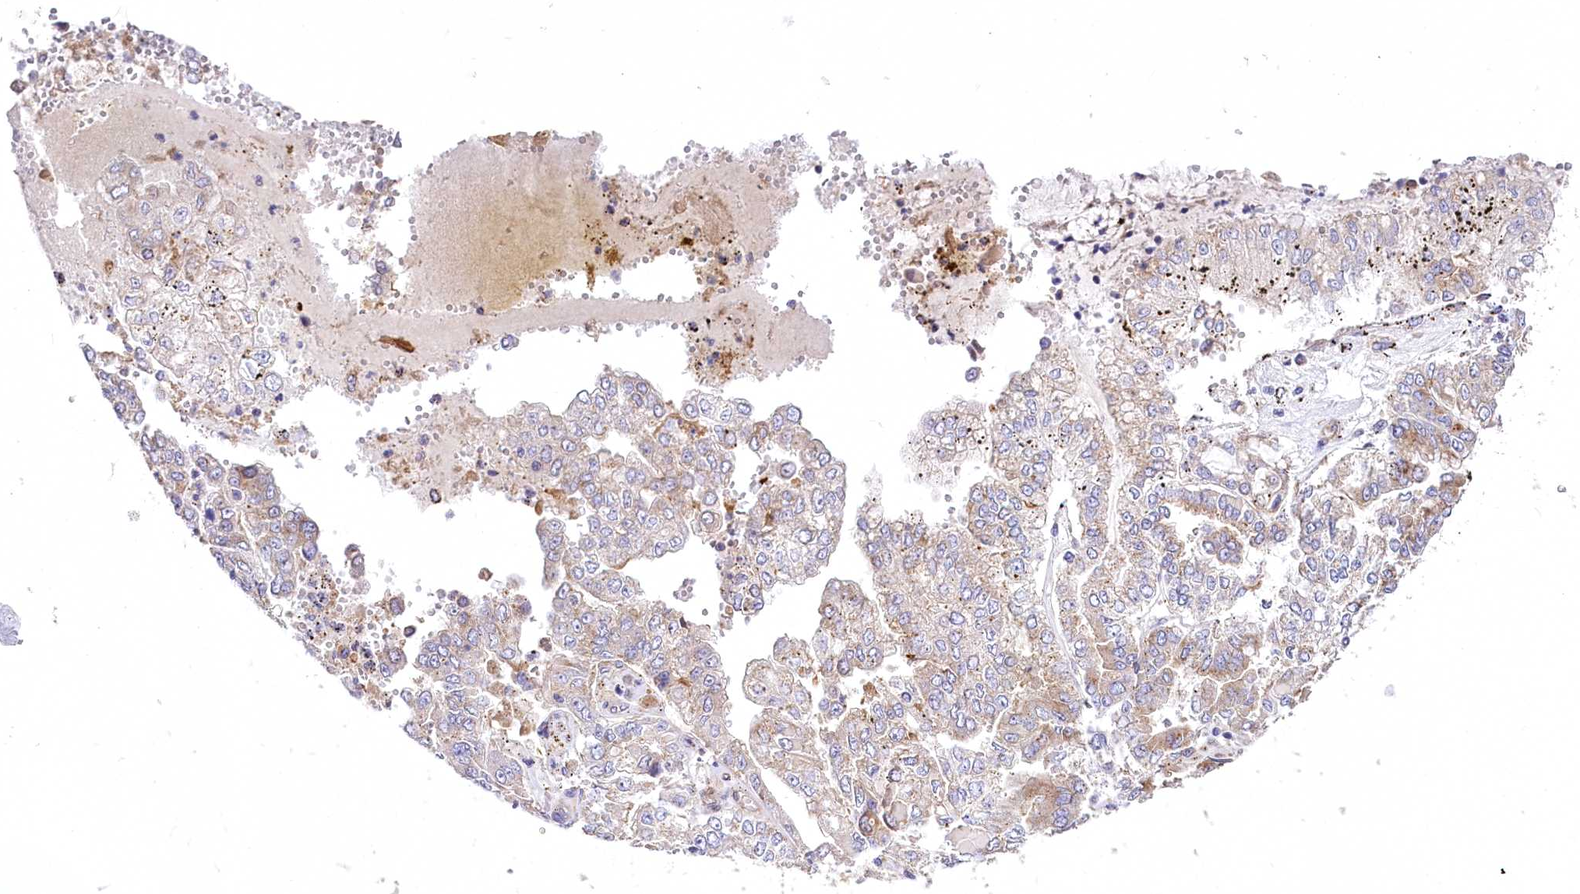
{"staining": {"intensity": "weak", "quantity": "<25%", "location": "cytoplasmic/membranous"}, "tissue": "stomach cancer", "cell_type": "Tumor cells", "image_type": "cancer", "snomed": [{"axis": "morphology", "description": "Adenocarcinoma, NOS"}, {"axis": "topography", "description": "Stomach"}], "caption": "A high-resolution image shows IHC staining of stomach adenocarcinoma, which demonstrates no significant positivity in tumor cells. The staining is performed using DAB (3,3'-diaminobenzidine) brown chromogen with nuclei counter-stained in using hematoxylin.", "gene": "STX6", "patient": {"sex": "male", "age": 76}}